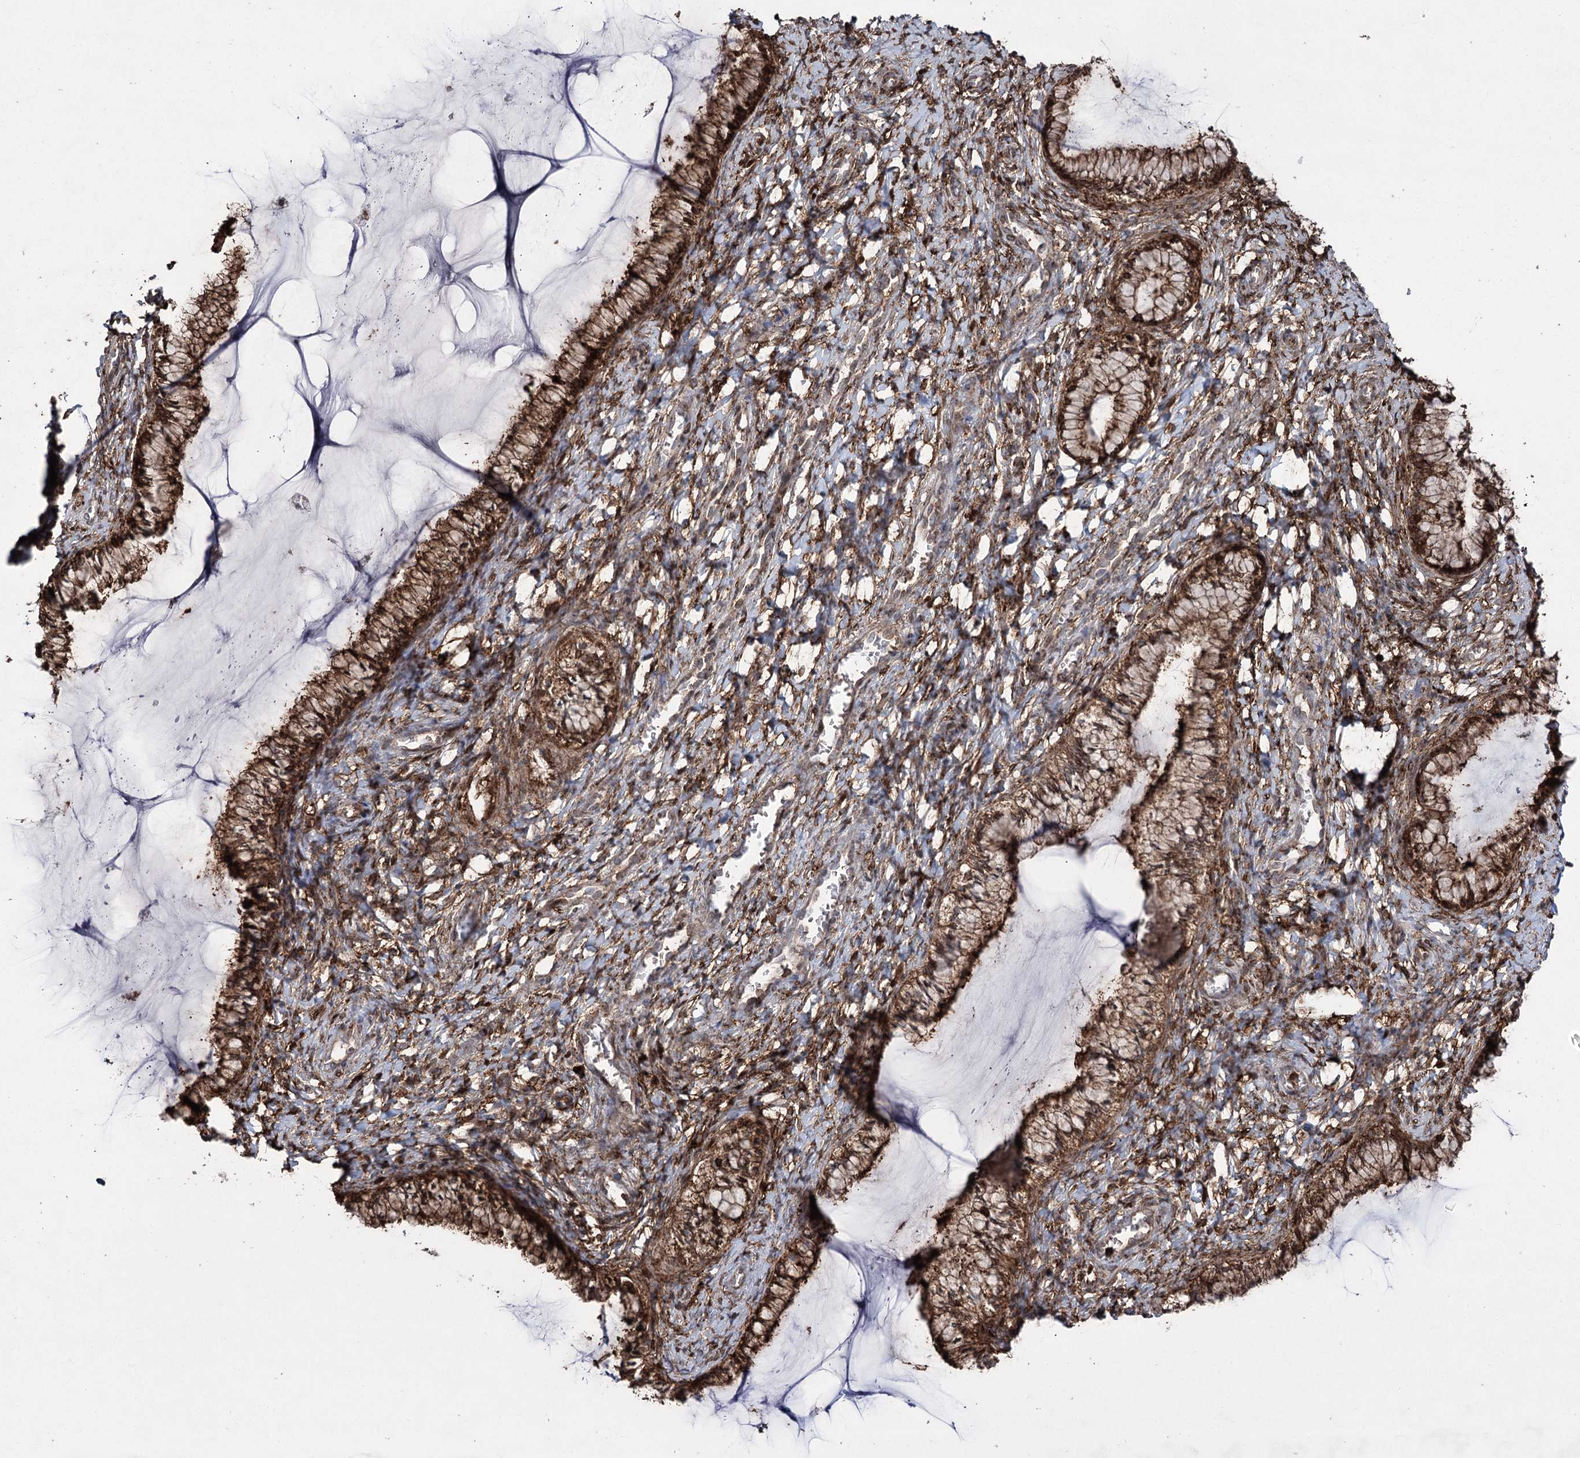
{"staining": {"intensity": "strong", "quantity": ">75%", "location": "cytoplasmic/membranous"}, "tissue": "cervix", "cell_type": "Glandular cells", "image_type": "normal", "snomed": [{"axis": "morphology", "description": "Normal tissue, NOS"}, {"axis": "morphology", "description": "Adenocarcinoma, NOS"}, {"axis": "topography", "description": "Cervix"}], "caption": "Protein expression by immunohistochemistry displays strong cytoplasmic/membranous positivity in about >75% of glandular cells in benign cervix. The staining is performed using DAB brown chromogen to label protein expression. The nuclei are counter-stained blue using hematoxylin.", "gene": "DCUN1D4", "patient": {"sex": "female", "age": 29}}